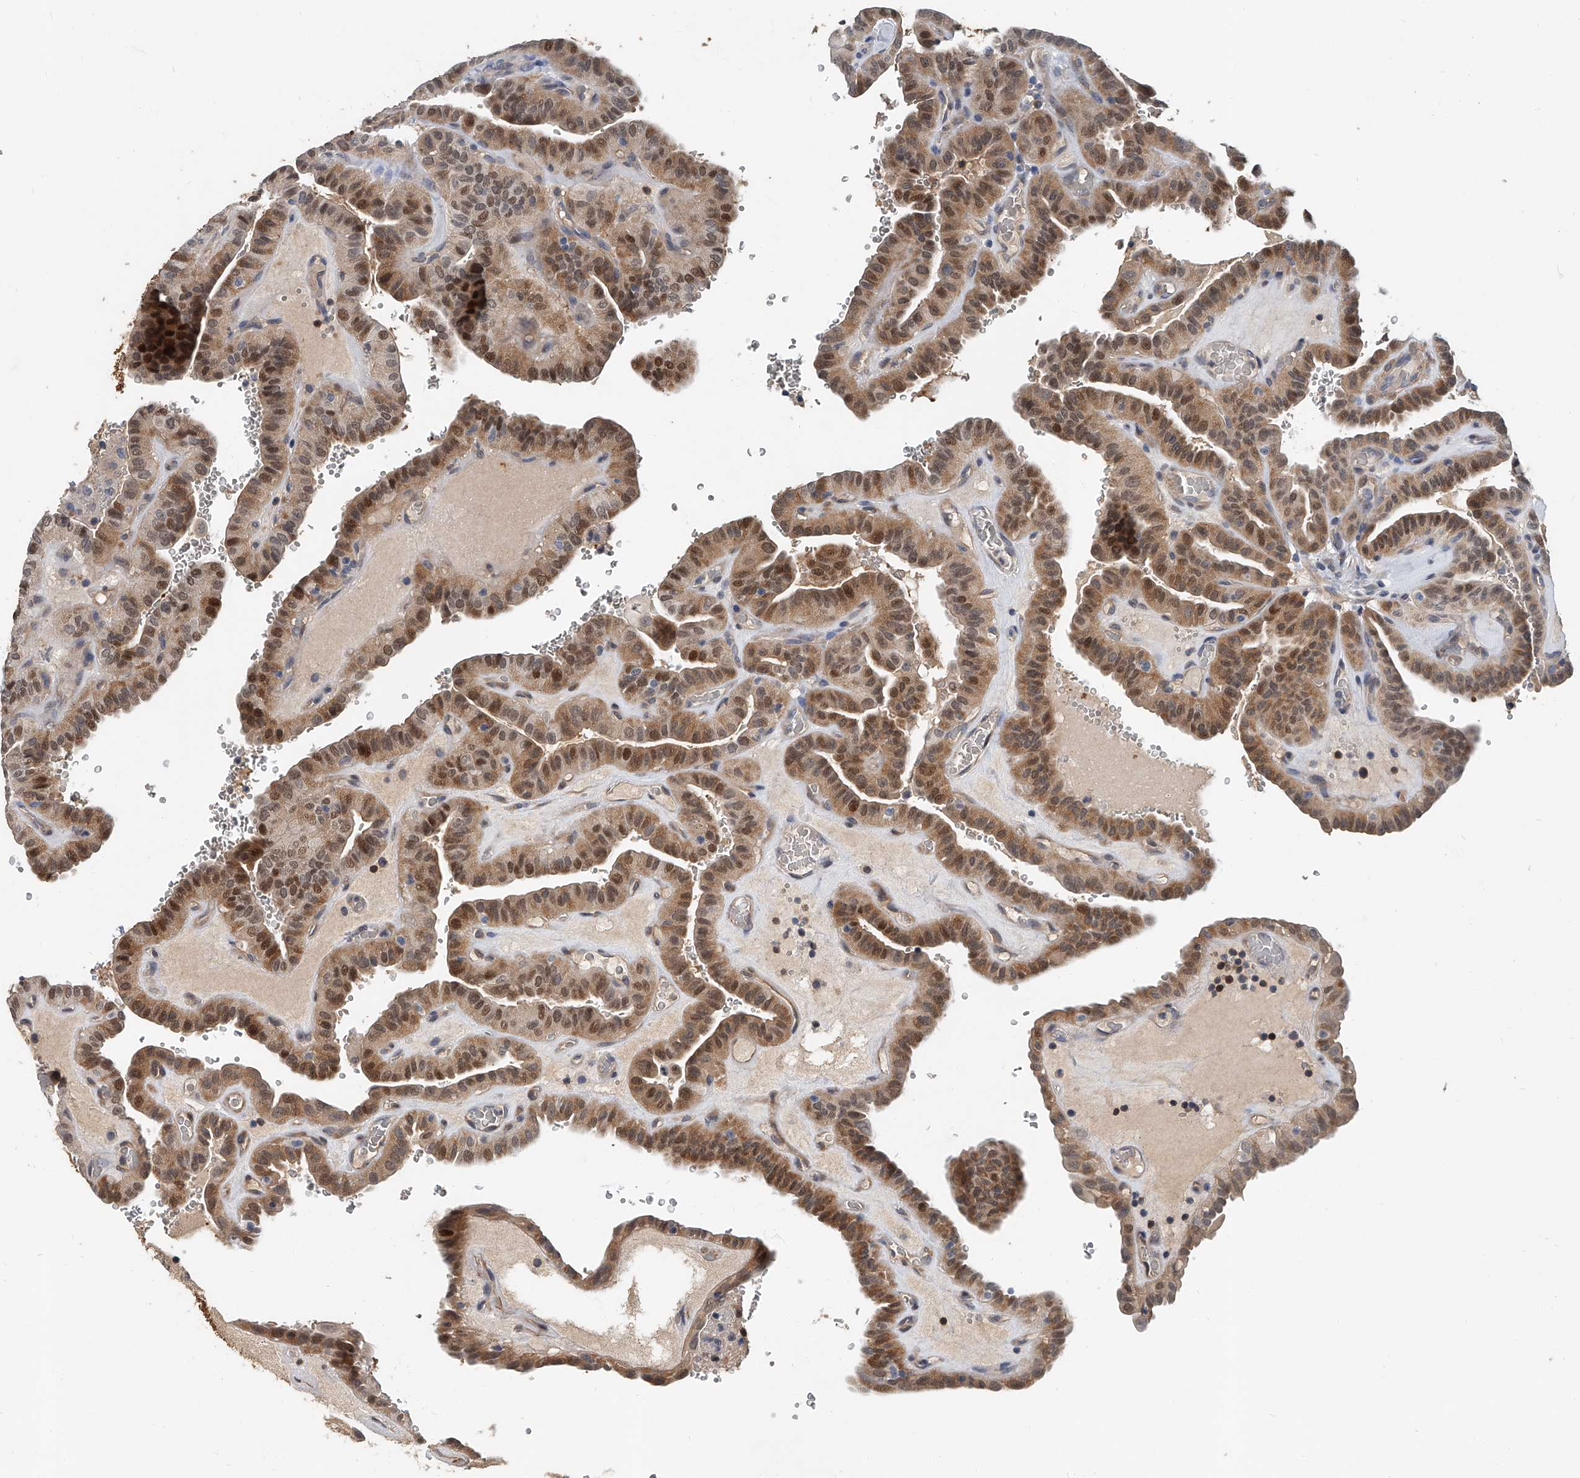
{"staining": {"intensity": "moderate", "quantity": ">75%", "location": "cytoplasmic/membranous,nuclear"}, "tissue": "thyroid cancer", "cell_type": "Tumor cells", "image_type": "cancer", "snomed": [{"axis": "morphology", "description": "Papillary adenocarcinoma, NOS"}, {"axis": "topography", "description": "Thyroid gland"}], "caption": "High-power microscopy captured an immunohistochemistry histopathology image of thyroid papillary adenocarcinoma, revealing moderate cytoplasmic/membranous and nuclear expression in approximately >75% of tumor cells.", "gene": "CD200", "patient": {"sex": "male", "age": 77}}